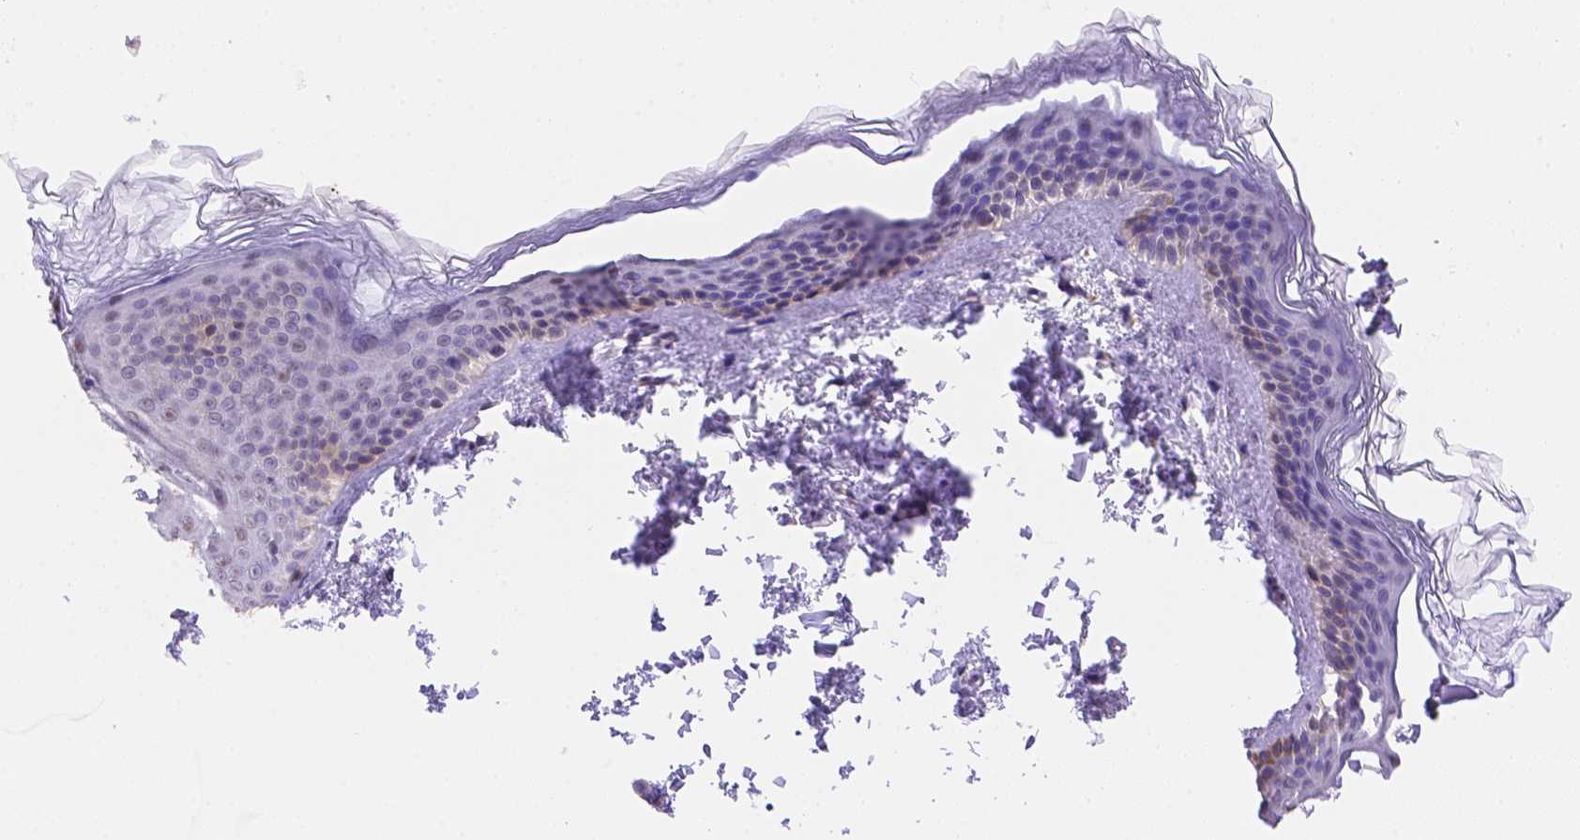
{"staining": {"intensity": "negative", "quantity": "none", "location": "none"}, "tissue": "skin cancer", "cell_type": "Tumor cells", "image_type": "cancer", "snomed": [{"axis": "morphology", "description": "Normal tissue, NOS"}, {"axis": "morphology", "description": "Basal cell carcinoma"}, {"axis": "topography", "description": "Skin"}], "caption": "This is a photomicrograph of IHC staining of basal cell carcinoma (skin), which shows no positivity in tumor cells. The staining was performed using DAB to visualize the protein expression in brown, while the nuclei were stained in blue with hematoxylin (Magnification: 20x).", "gene": "NXPE2", "patient": {"sex": "male", "age": 46}}